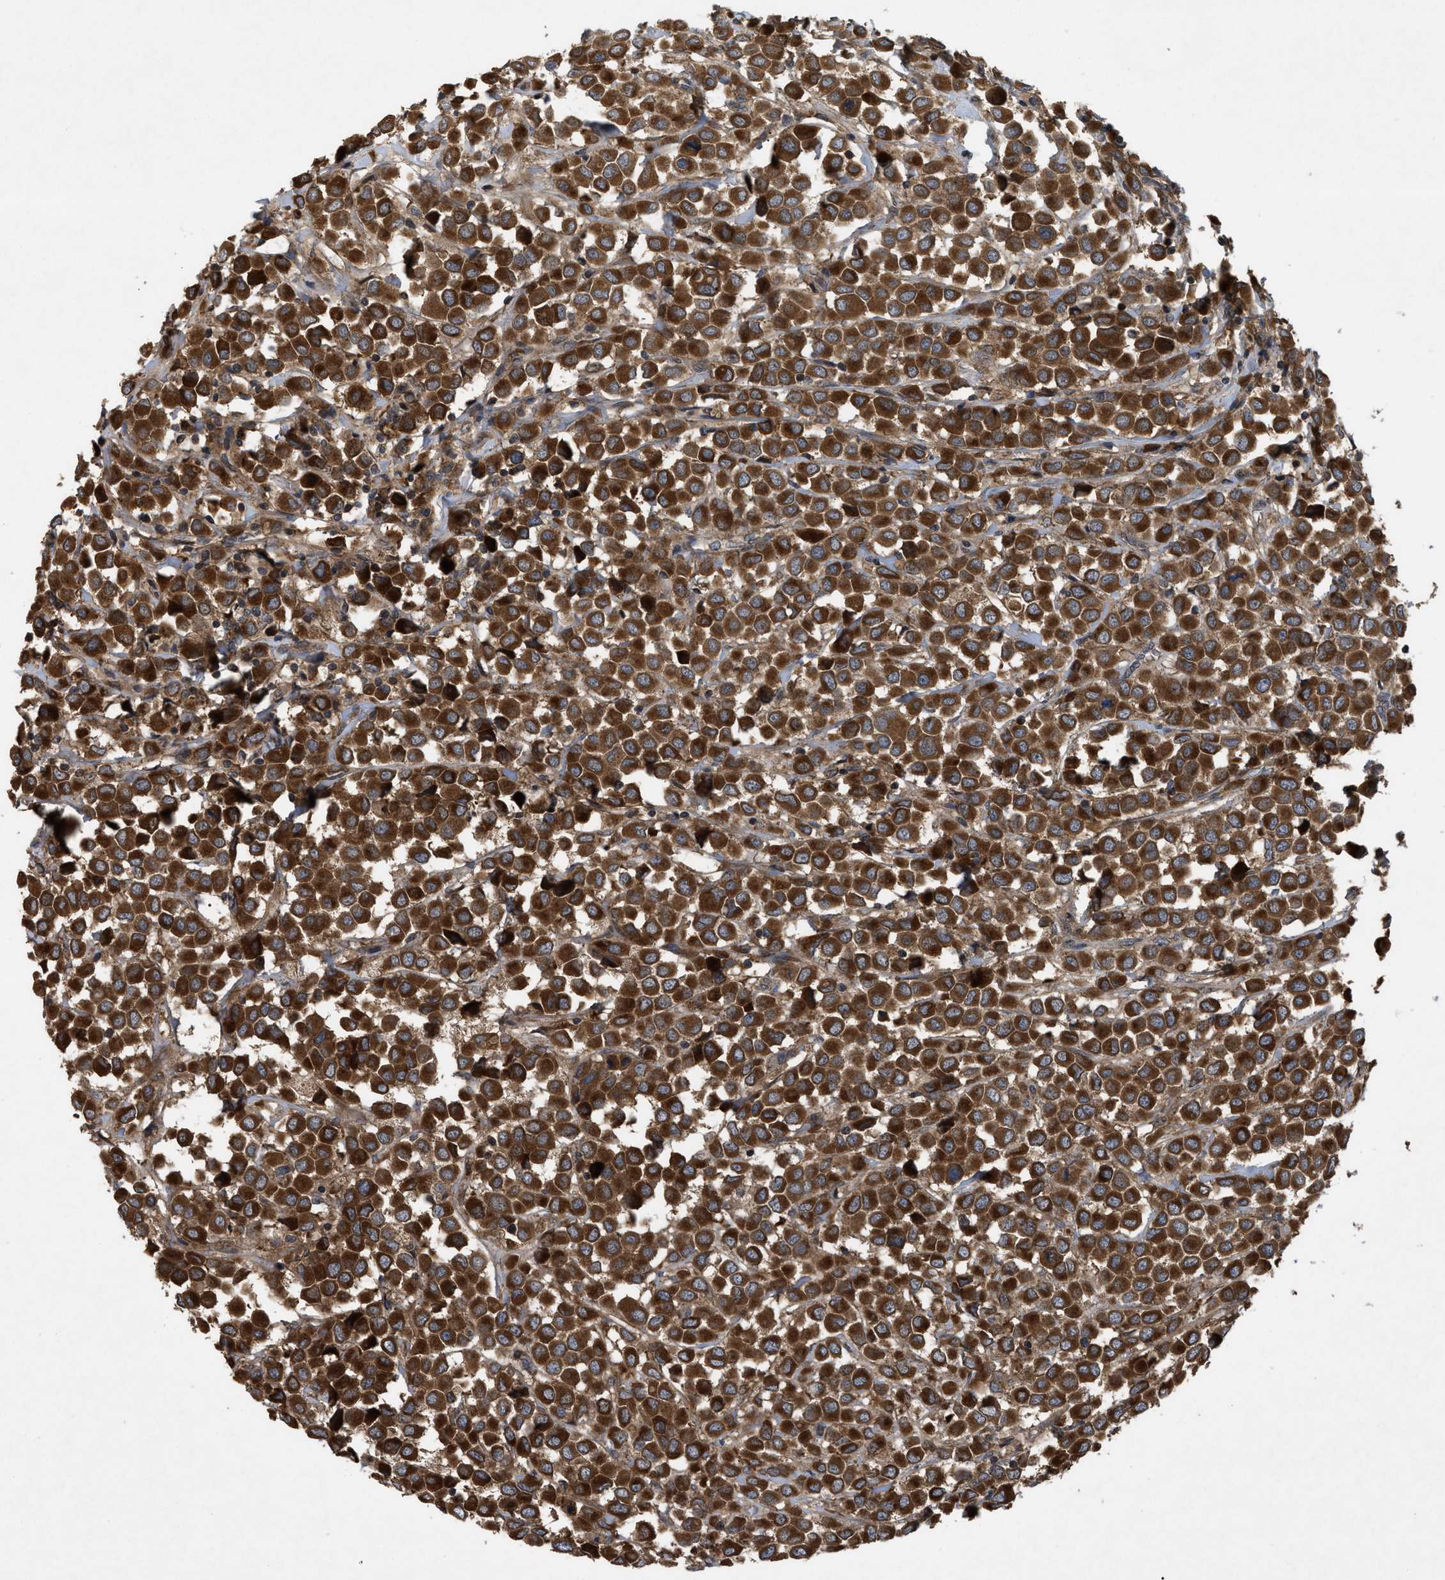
{"staining": {"intensity": "strong", "quantity": ">75%", "location": "cytoplasmic/membranous"}, "tissue": "breast cancer", "cell_type": "Tumor cells", "image_type": "cancer", "snomed": [{"axis": "morphology", "description": "Duct carcinoma"}, {"axis": "topography", "description": "Breast"}], "caption": "IHC micrograph of neoplastic tissue: human breast invasive ductal carcinoma stained using IHC displays high levels of strong protein expression localized specifically in the cytoplasmic/membranous of tumor cells, appearing as a cytoplasmic/membranous brown color.", "gene": "RAB2A", "patient": {"sex": "female", "age": 61}}